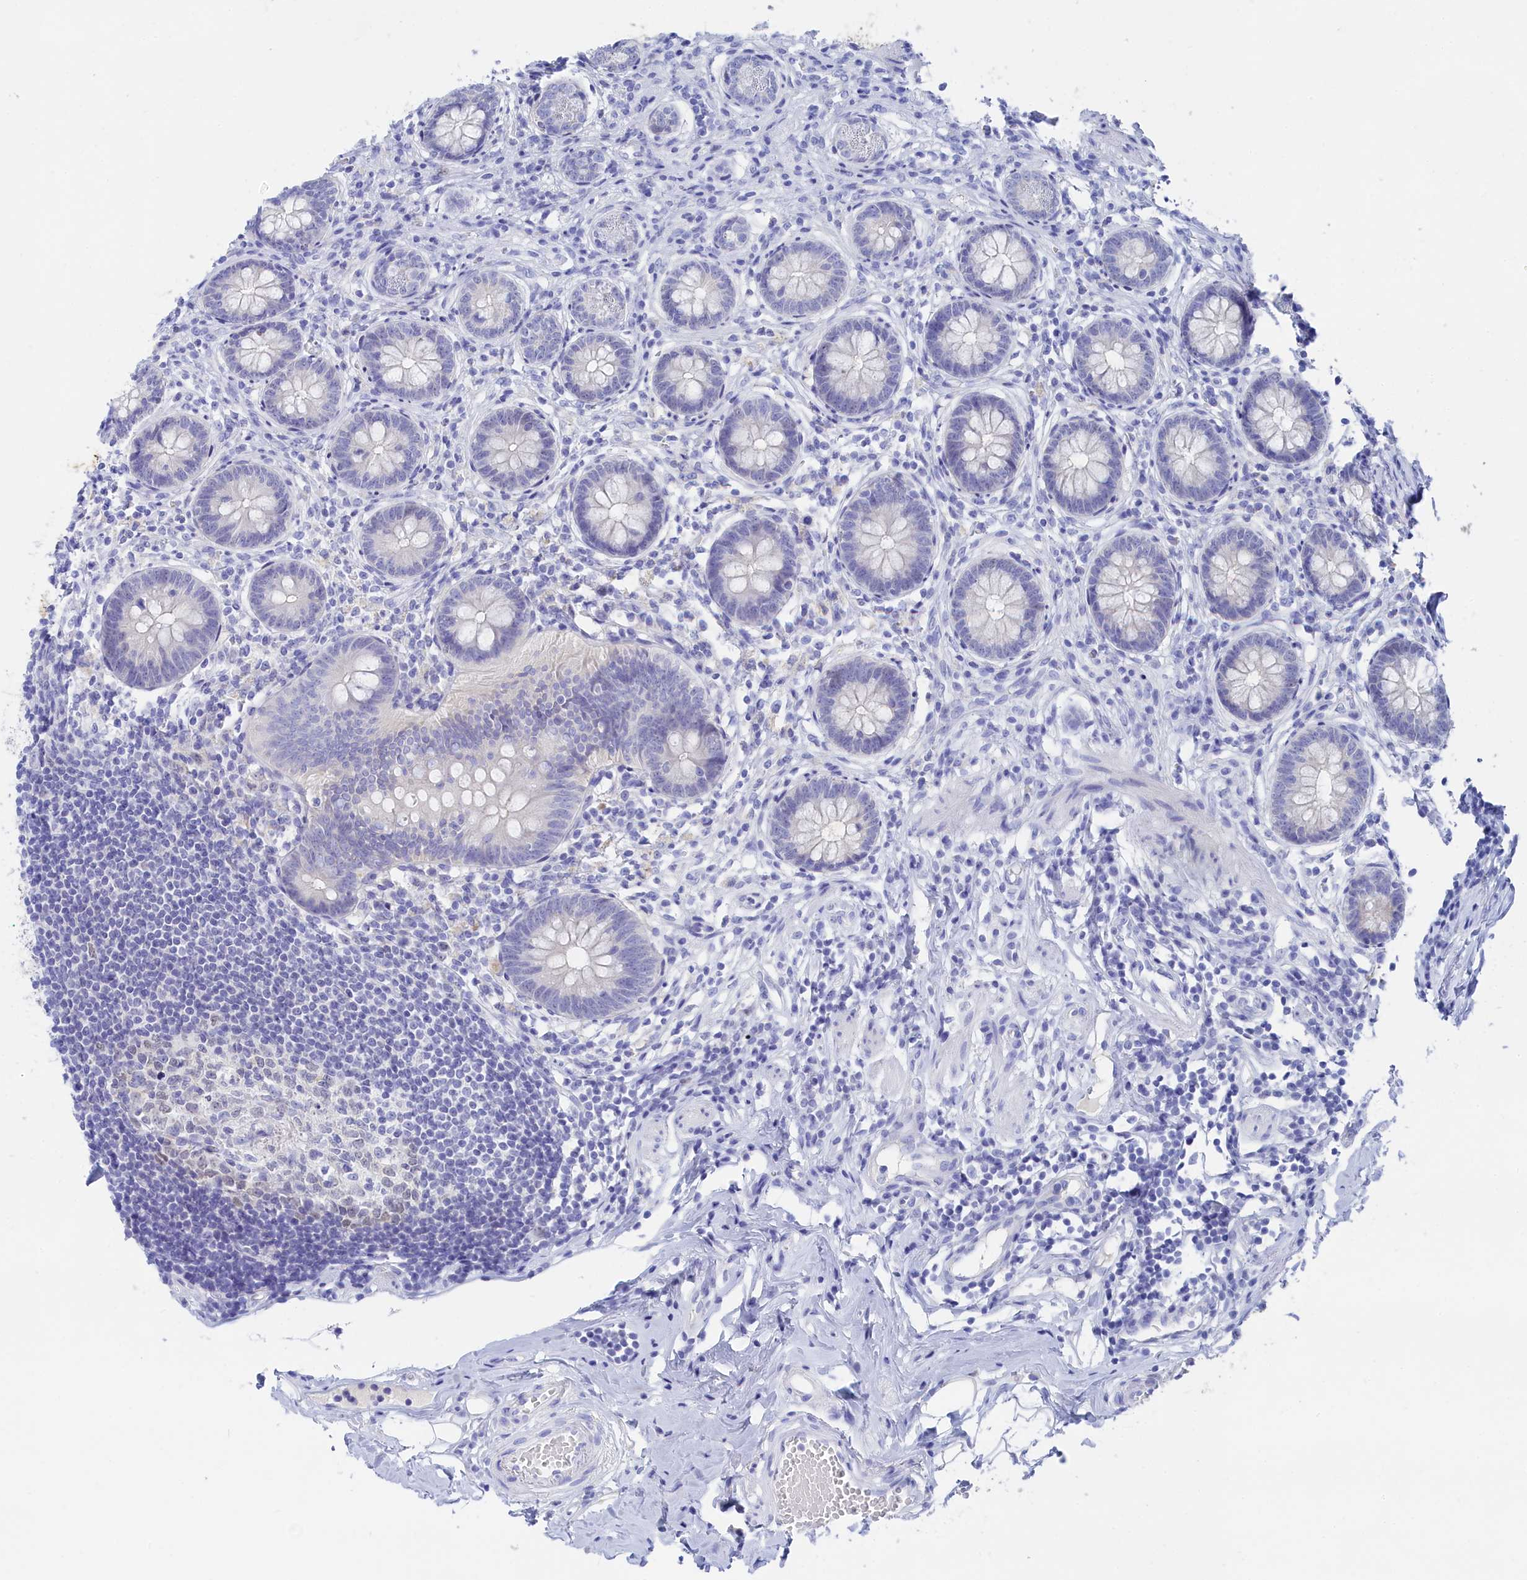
{"staining": {"intensity": "negative", "quantity": "none", "location": "none"}, "tissue": "appendix", "cell_type": "Glandular cells", "image_type": "normal", "snomed": [{"axis": "morphology", "description": "Normal tissue, NOS"}, {"axis": "topography", "description": "Appendix"}], "caption": "Immunohistochemistry (IHC) photomicrograph of benign appendix: human appendix stained with DAB (3,3'-diaminobenzidine) demonstrates no significant protein expression in glandular cells.", "gene": "TRIM10", "patient": {"sex": "female", "age": 62}}